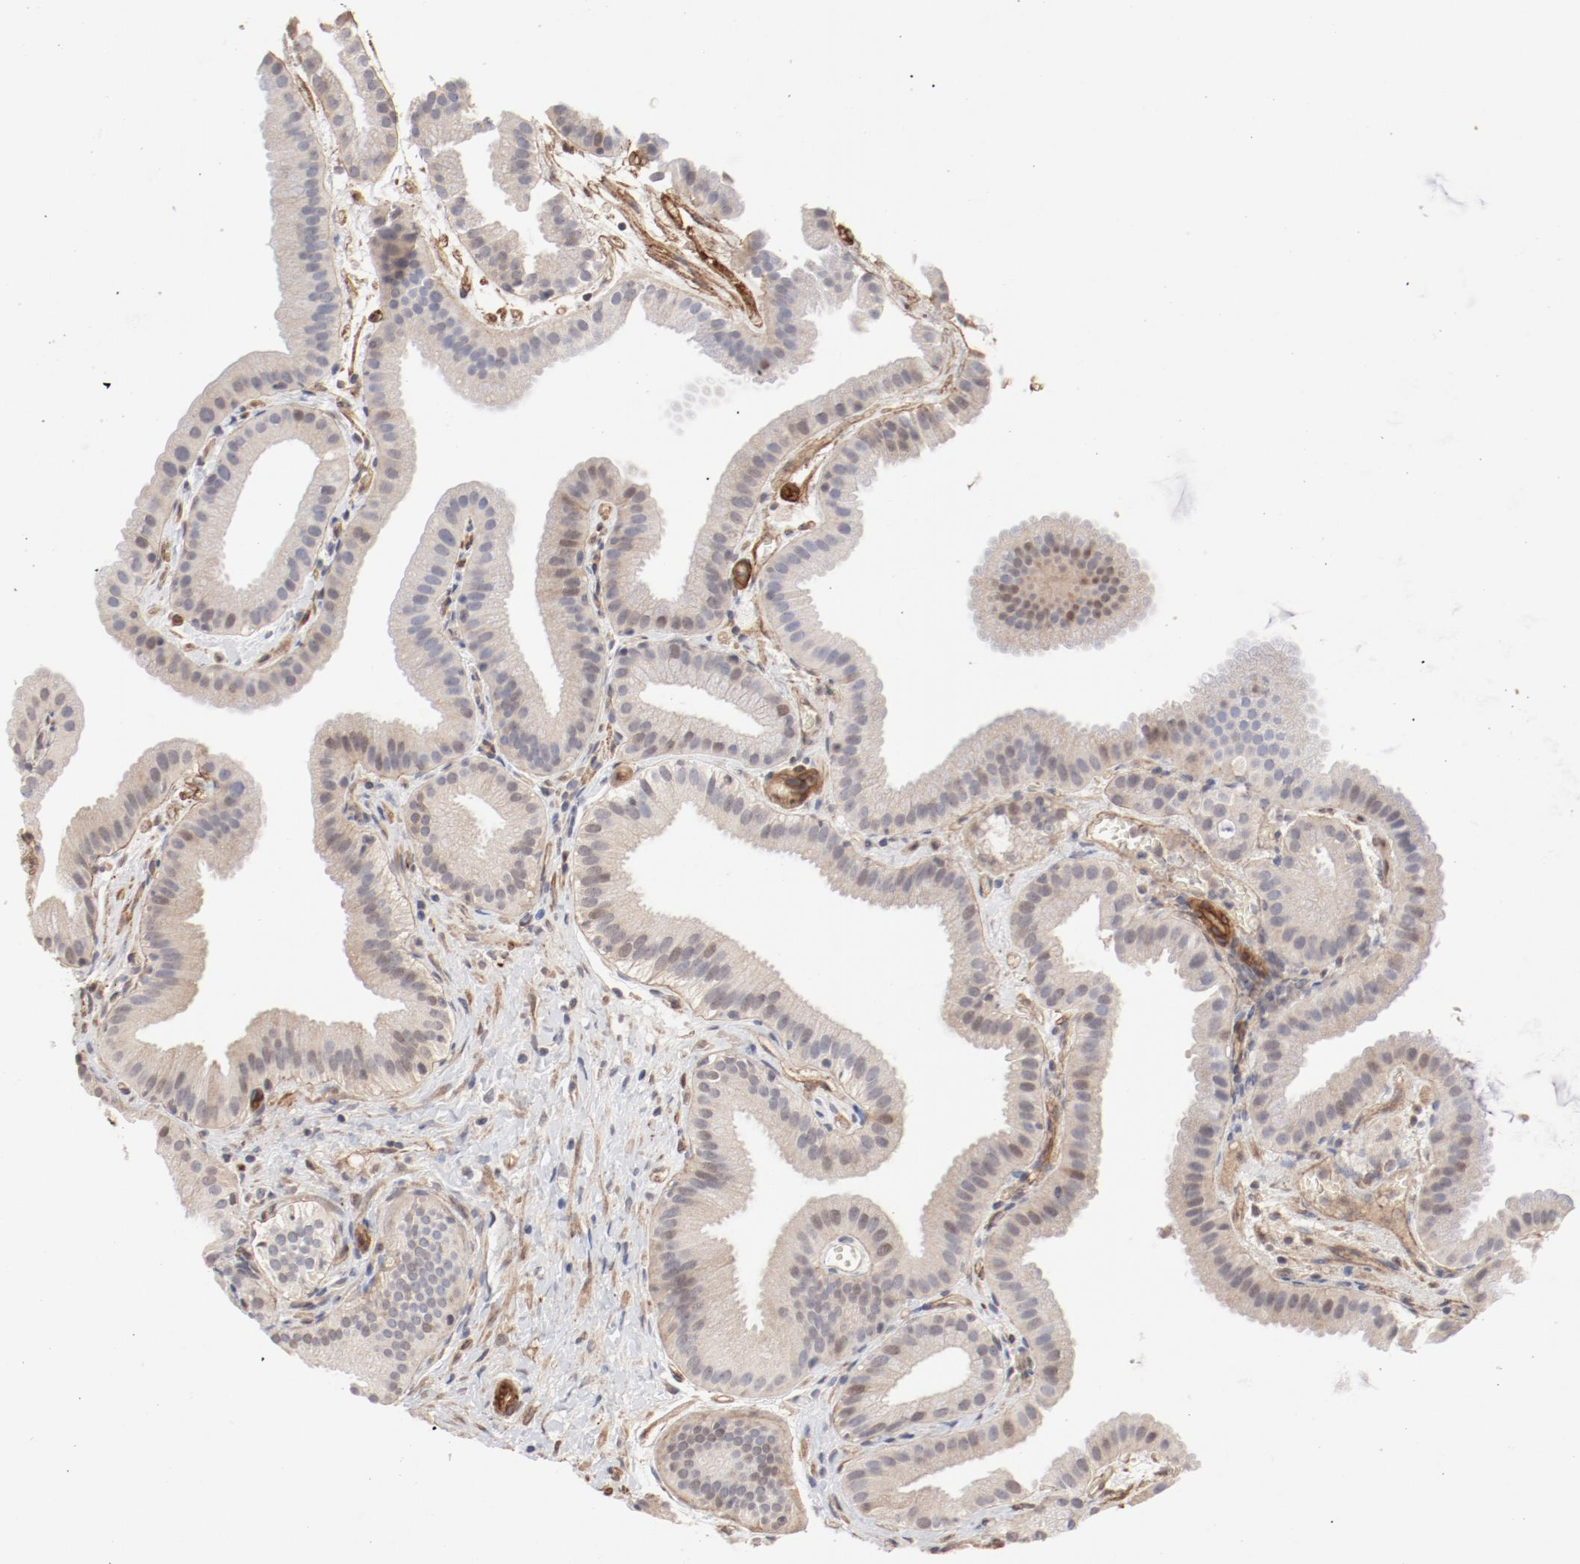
{"staining": {"intensity": "negative", "quantity": "none", "location": "none"}, "tissue": "gallbladder", "cell_type": "Glandular cells", "image_type": "normal", "snomed": [{"axis": "morphology", "description": "Normal tissue, NOS"}, {"axis": "topography", "description": "Gallbladder"}], "caption": "Immunohistochemistry (IHC) photomicrograph of normal gallbladder stained for a protein (brown), which displays no positivity in glandular cells. (DAB IHC visualized using brightfield microscopy, high magnification).", "gene": "MAGED4B", "patient": {"sex": "female", "age": 63}}